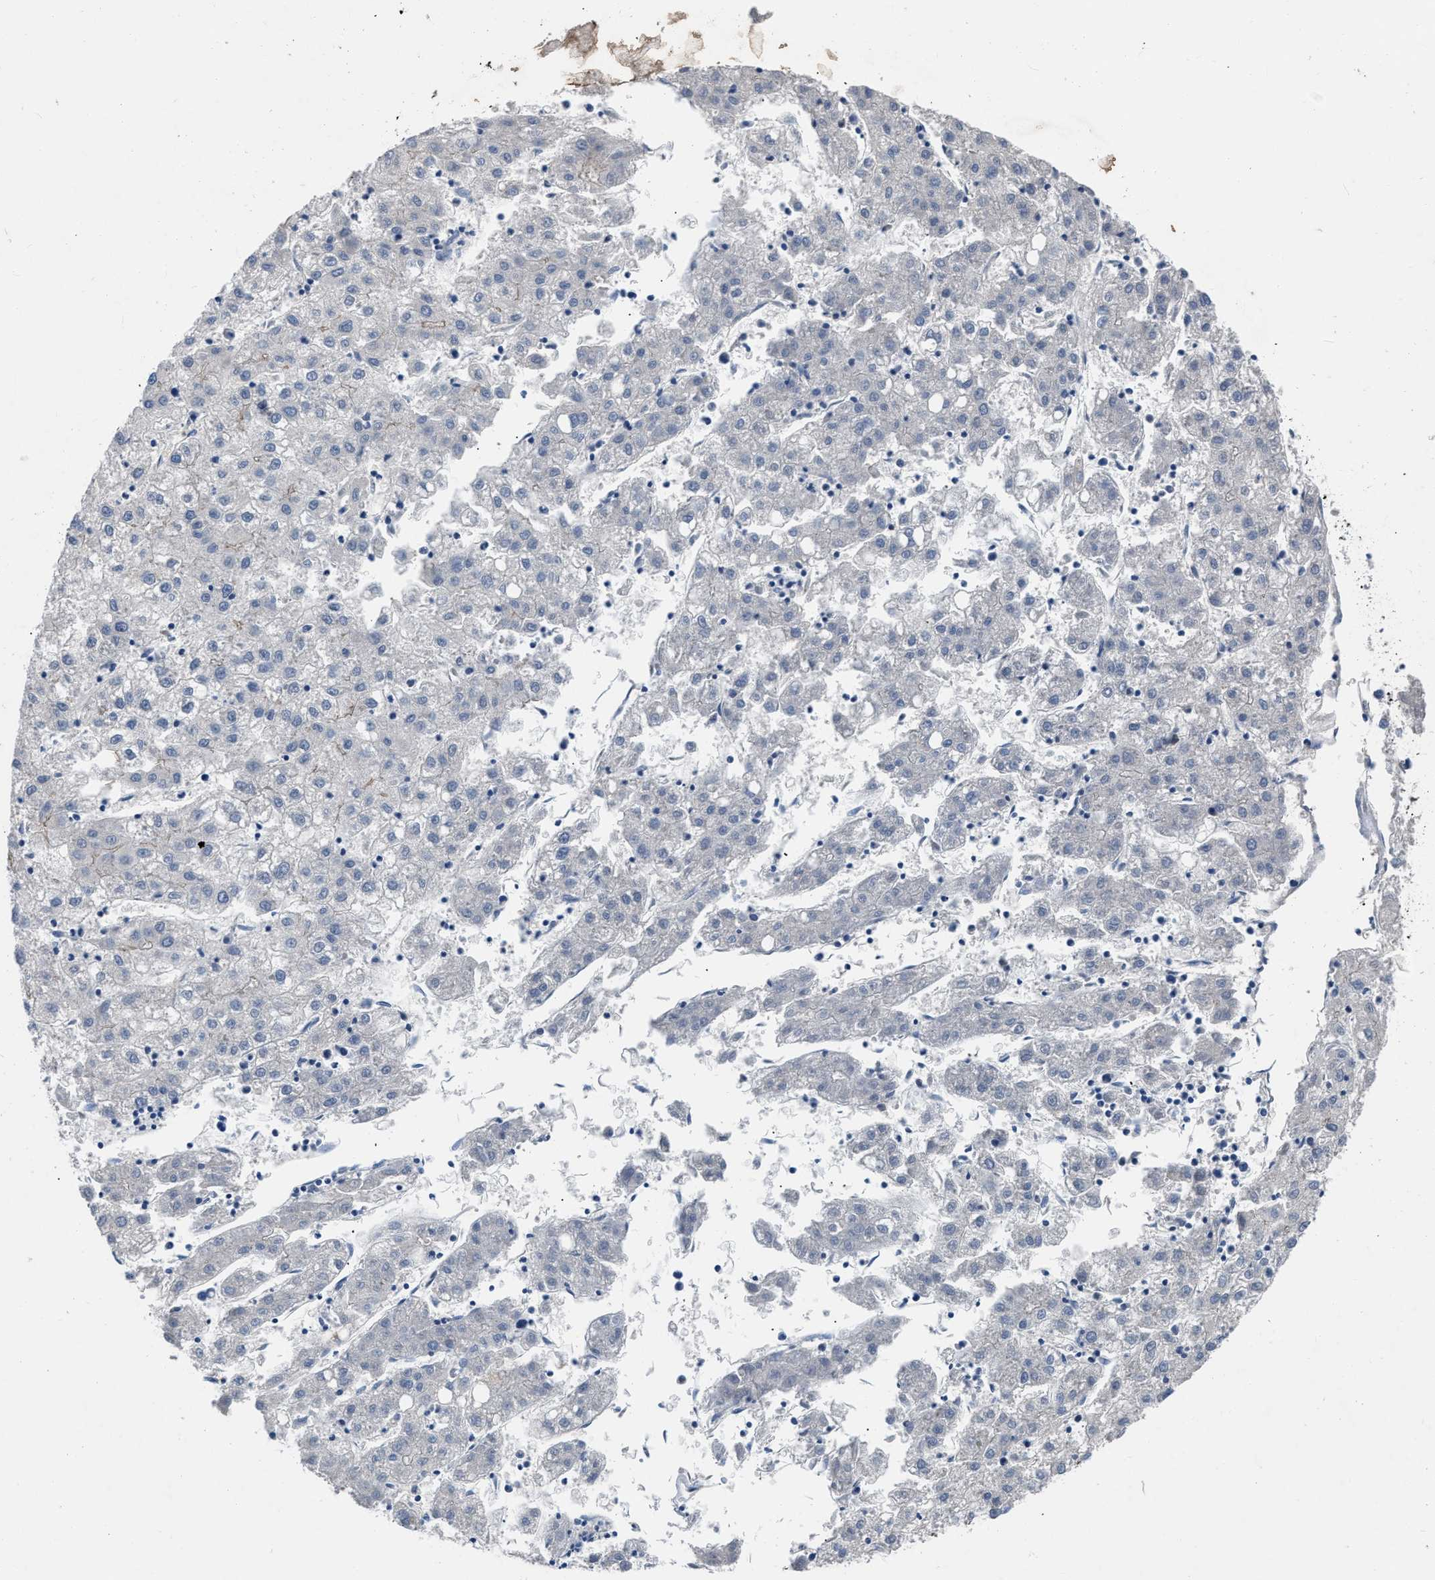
{"staining": {"intensity": "negative", "quantity": "none", "location": "none"}, "tissue": "liver cancer", "cell_type": "Tumor cells", "image_type": "cancer", "snomed": [{"axis": "morphology", "description": "Carcinoma, Hepatocellular, NOS"}, {"axis": "topography", "description": "Liver"}], "caption": "This photomicrograph is of liver hepatocellular carcinoma stained with IHC to label a protein in brown with the nuclei are counter-stained blue. There is no staining in tumor cells.", "gene": "RBP1", "patient": {"sex": "male", "age": 72}}